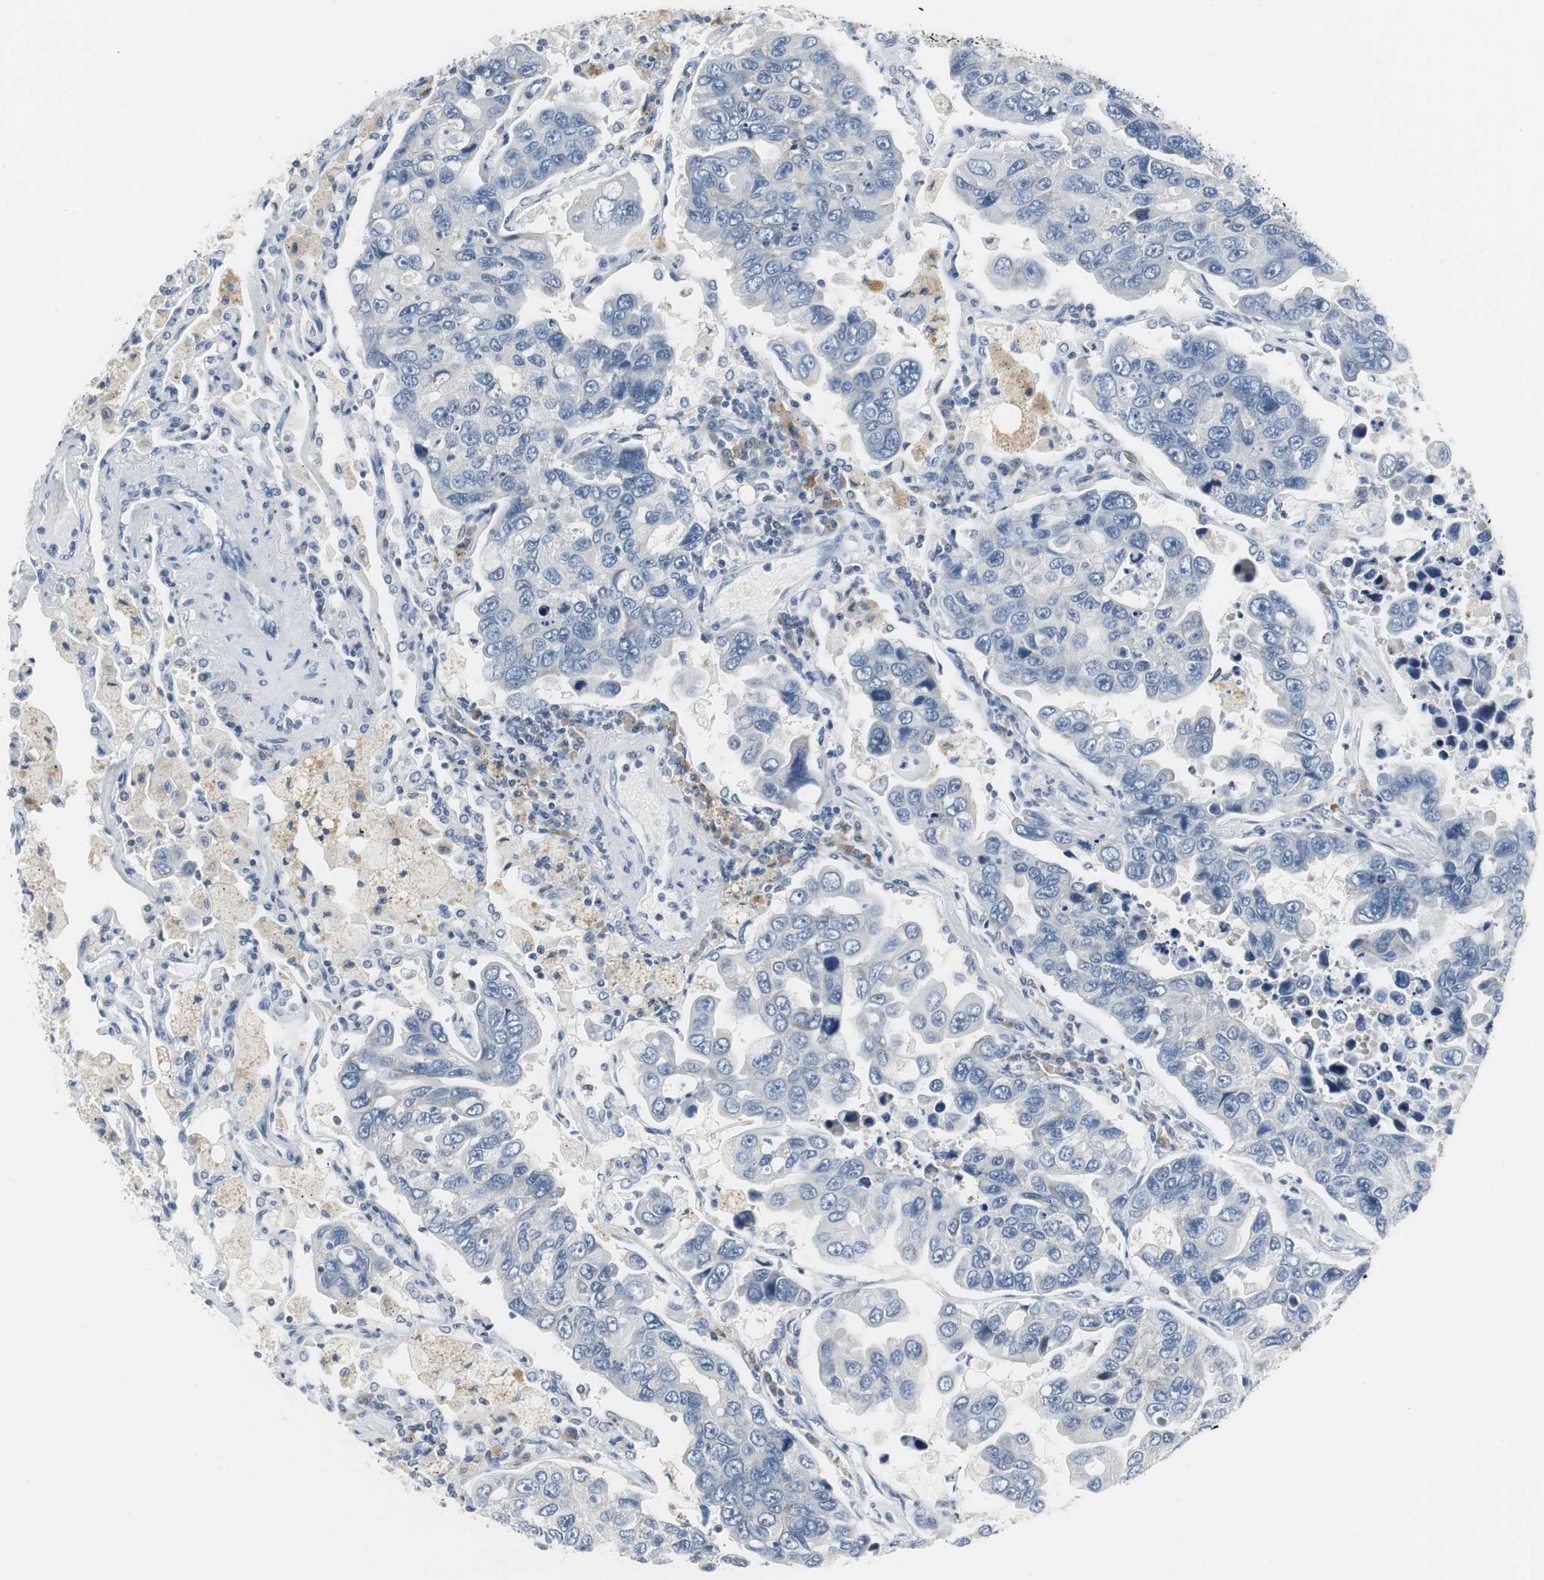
{"staining": {"intensity": "negative", "quantity": "none", "location": "none"}, "tissue": "lung cancer", "cell_type": "Tumor cells", "image_type": "cancer", "snomed": [{"axis": "morphology", "description": "Adenocarcinoma, NOS"}, {"axis": "topography", "description": "Lung"}], "caption": "An immunohistochemistry histopathology image of lung cancer (adenocarcinoma) is shown. There is no staining in tumor cells of lung cancer (adenocarcinoma). The staining was performed using DAB (3,3'-diaminobenzidine) to visualize the protein expression in brown, while the nuclei were stained in blue with hematoxylin (Magnification: 20x).", "gene": "GLCCI1", "patient": {"sex": "male", "age": 64}}